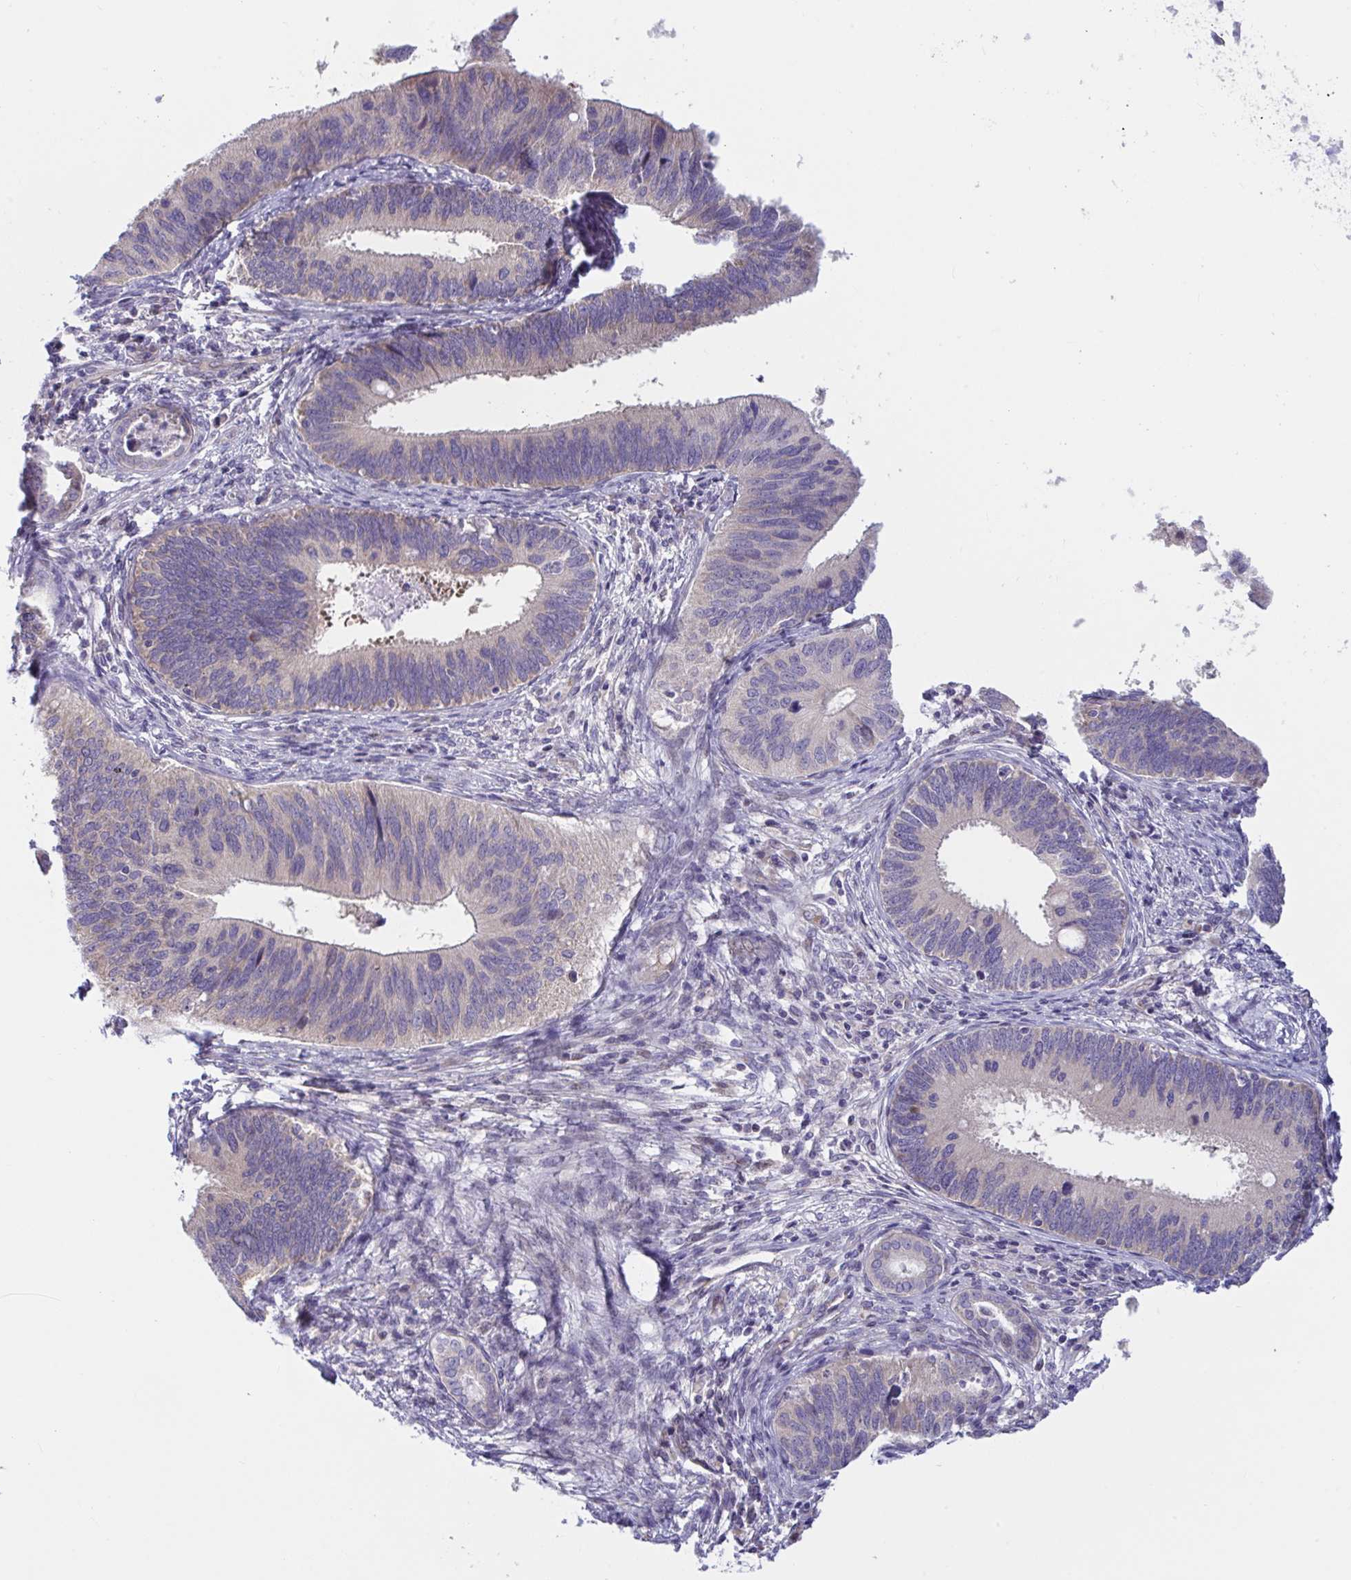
{"staining": {"intensity": "negative", "quantity": "none", "location": "none"}, "tissue": "cervical cancer", "cell_type": "Tumor cells", "image_type": "cancer", "snomed": [{"axis": "morphology", "description": "Adenocarcinoma, NOS"}, {"axis": "topography", "description": "Cervix"}], "caption": "The immunohistochemistry (IHC) histopathology image has no significant expression in tumor cells of cervical cancer (adenocarcinoma) tissue. (DAB (3,3'-diaminobenzidine) IHC with hematoxylin counter stain).", "gene": "IL37", "patient": {"sex": "female", "age": 42}}